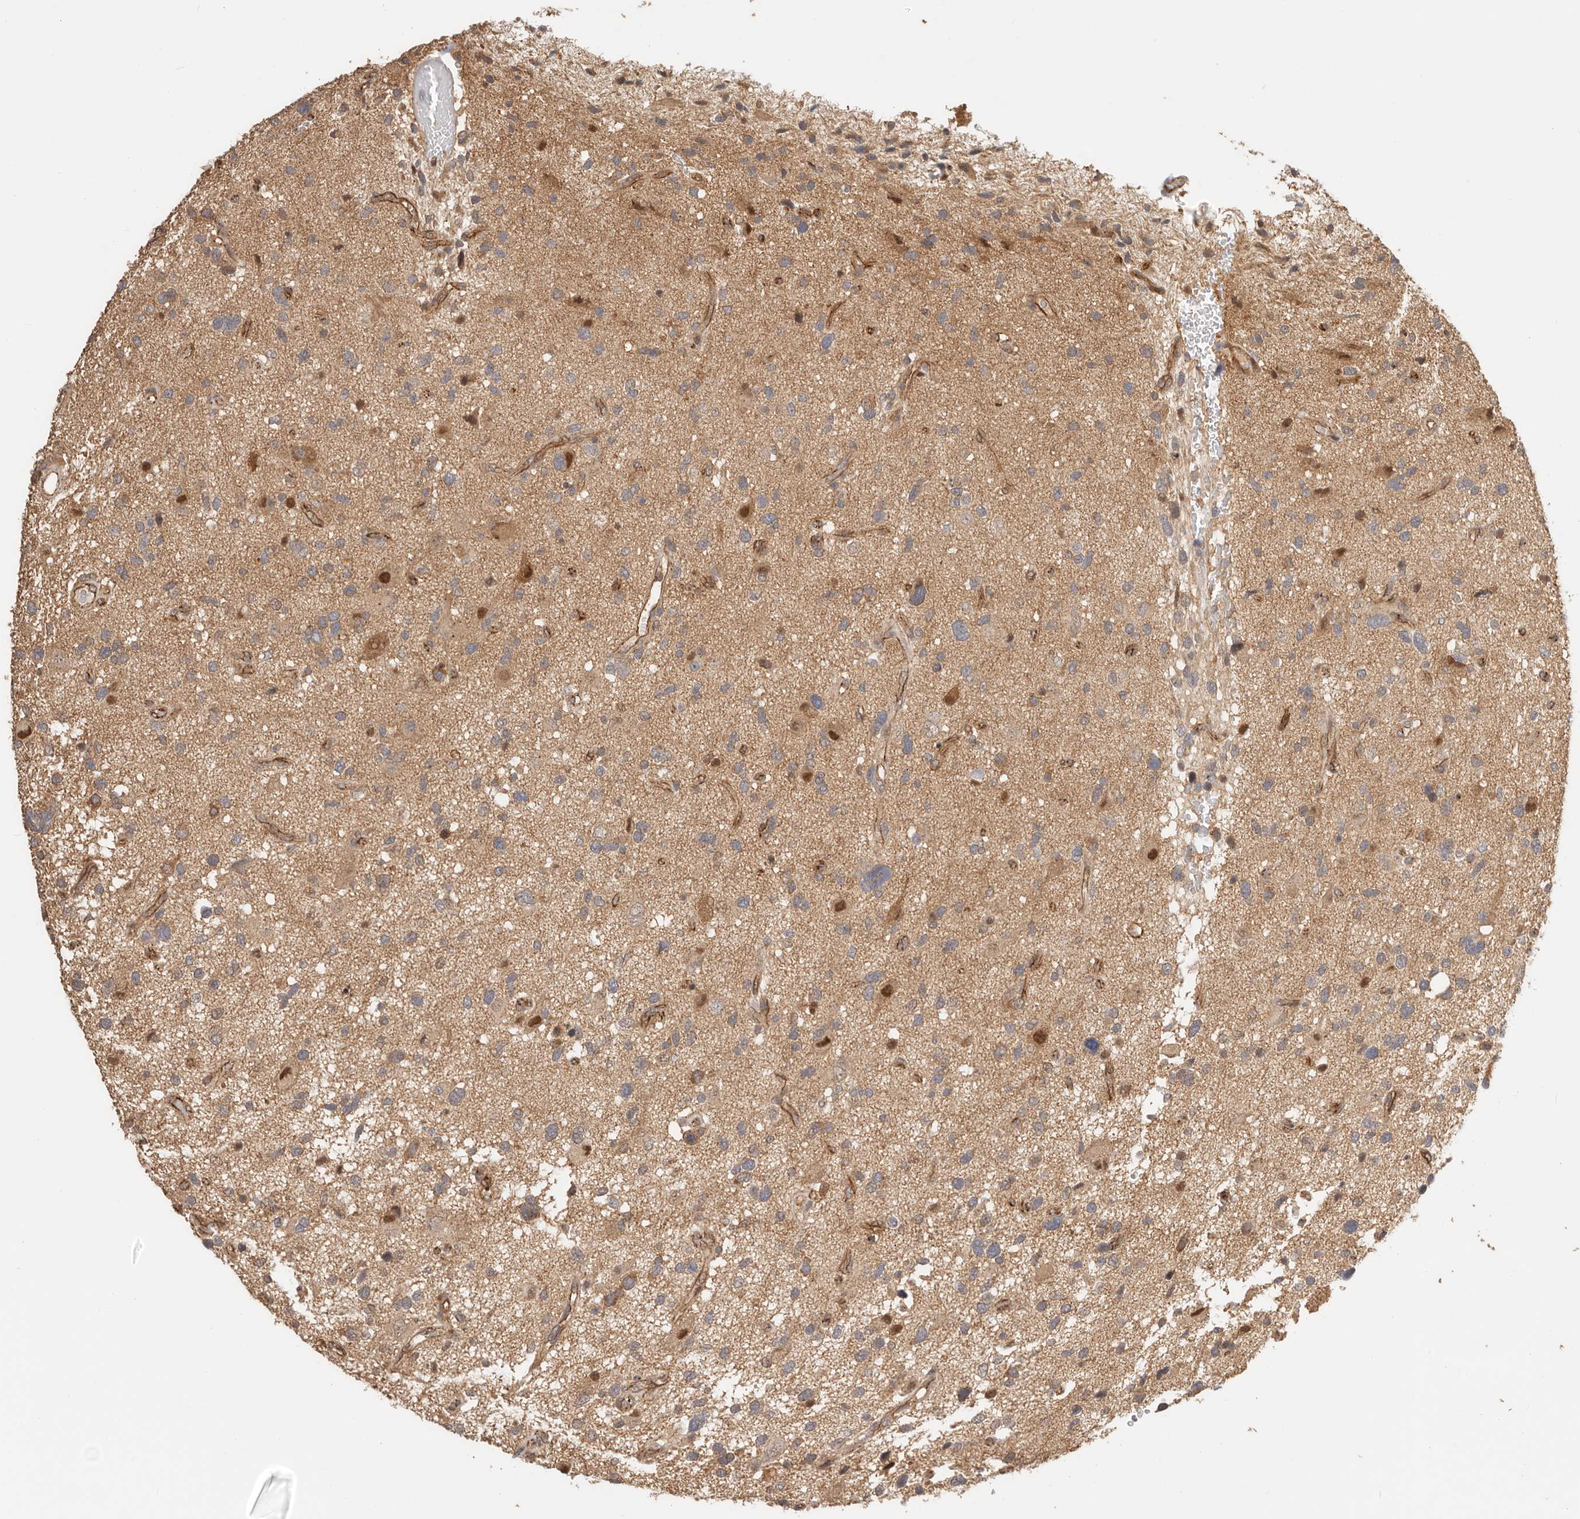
{"staining": {"intensity": "weak", "quantity": ">75%", "location": "cytoplasmic/membranous"}, "tissue": "glioma", "cell_type": "Tumor cells", "image_type": "cancer", "snomed": [{"axis": "morphology", "description": "Glioma, malignant, High grade"}, {"axis": "topography", "description": "Brain"}], "caption": "Glioma was stained to show a protein in brown. There is low levels of weak cytoplasmic/membranous positivity in about >75% of tumor cells.", "gene": "AFDN", "patient": {"sex": "male", "age": 33}}